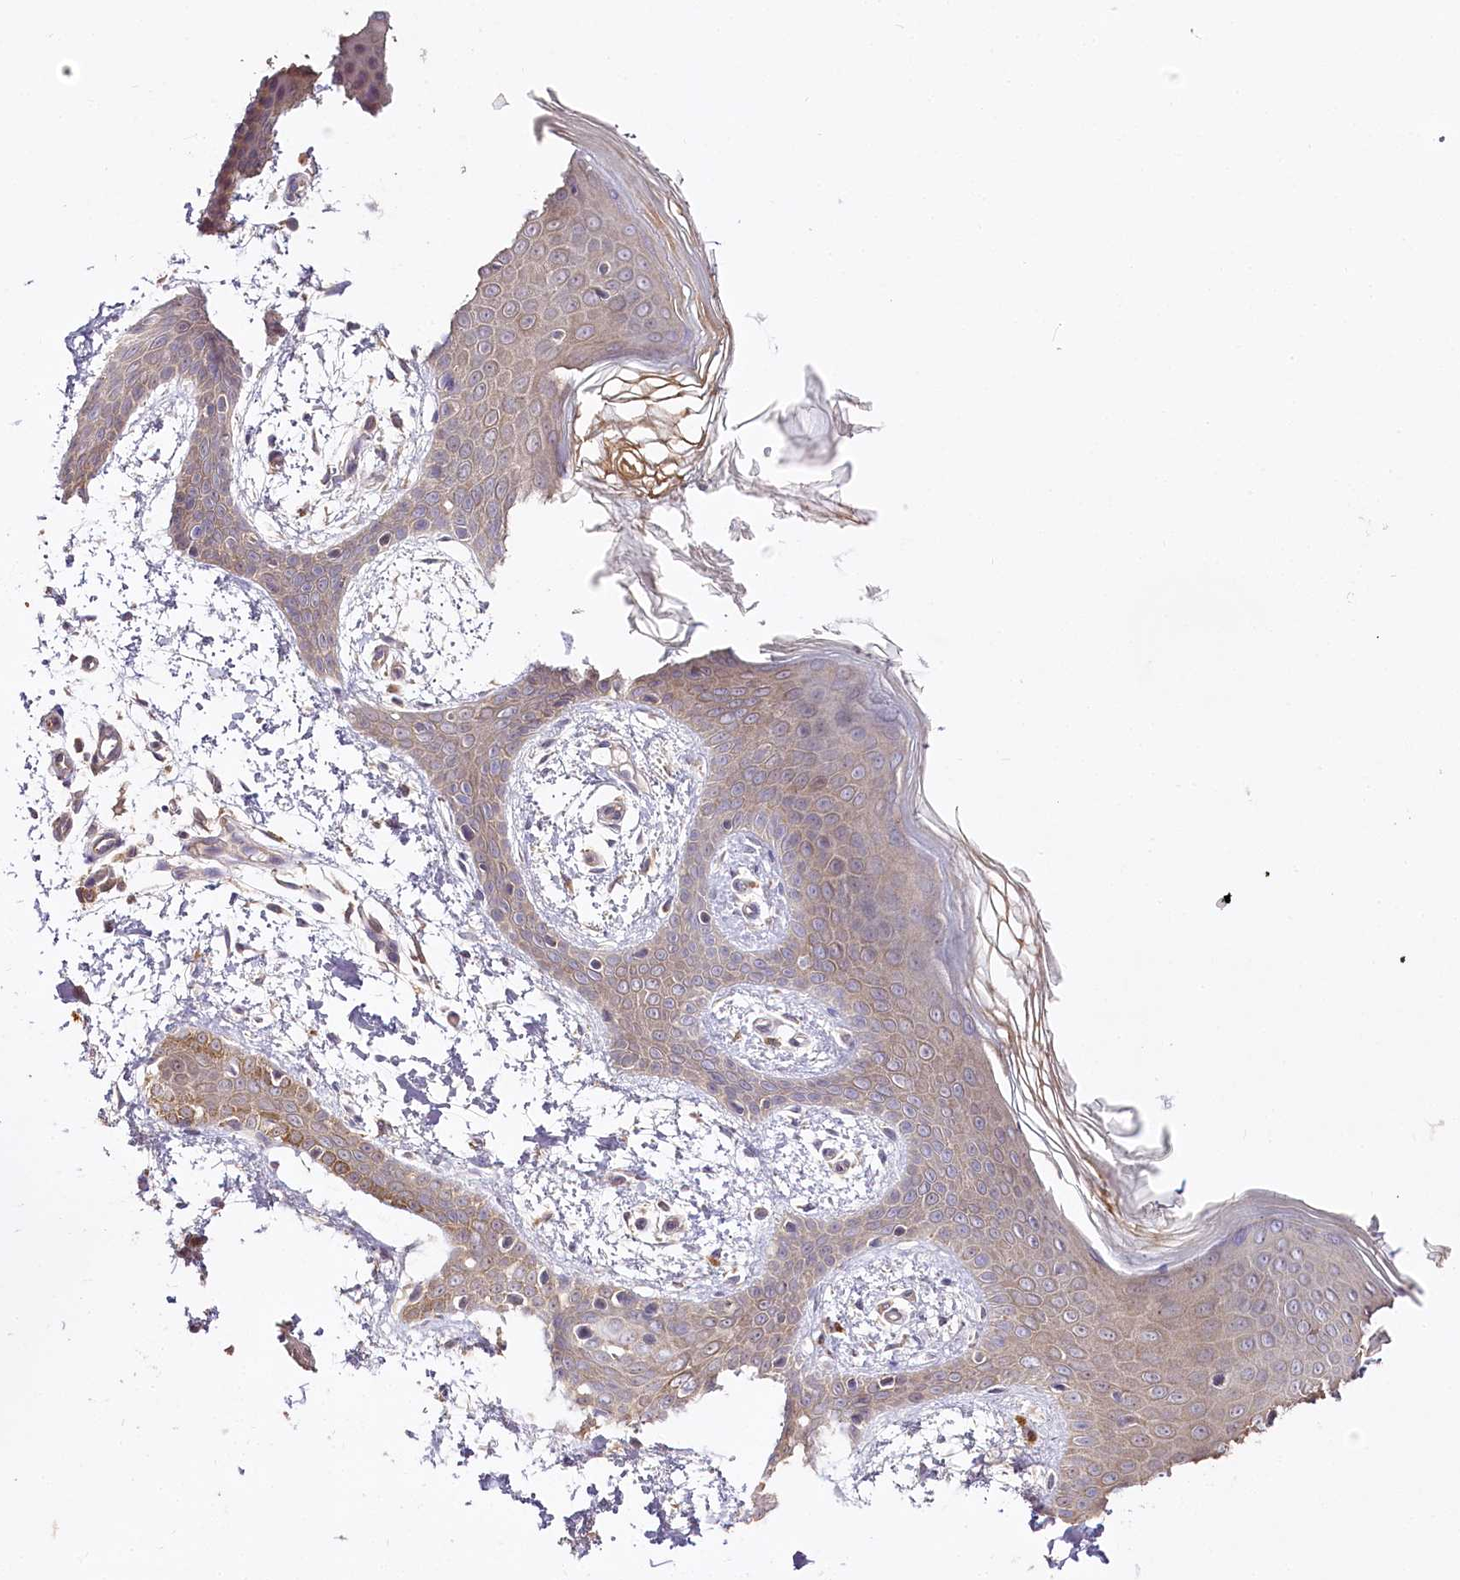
{"staining": {"intensity": "weak", "quantity": ">75%", "location": "cytoplasmic/membranous"}, "tissue": "skin", "cell_type": "Fibroblasts", "image_type": "normal", "snomed": [{"axis": "morphology", "description": "Normal tissue, NOS"}, {"axis": "topography", "description": "Skin"}], "caption": "Skin was stained to show a protein in brown. There is low levels of weak cytoplasmic/membranous expression in about >75% of fibroblasts. (Stains: DAB in brown, nuclei in blue, Microscopy: brightfield microscopy at high magnification).", "gene": "ZNF226", "patient": {"sex": "male", "age": 36}}